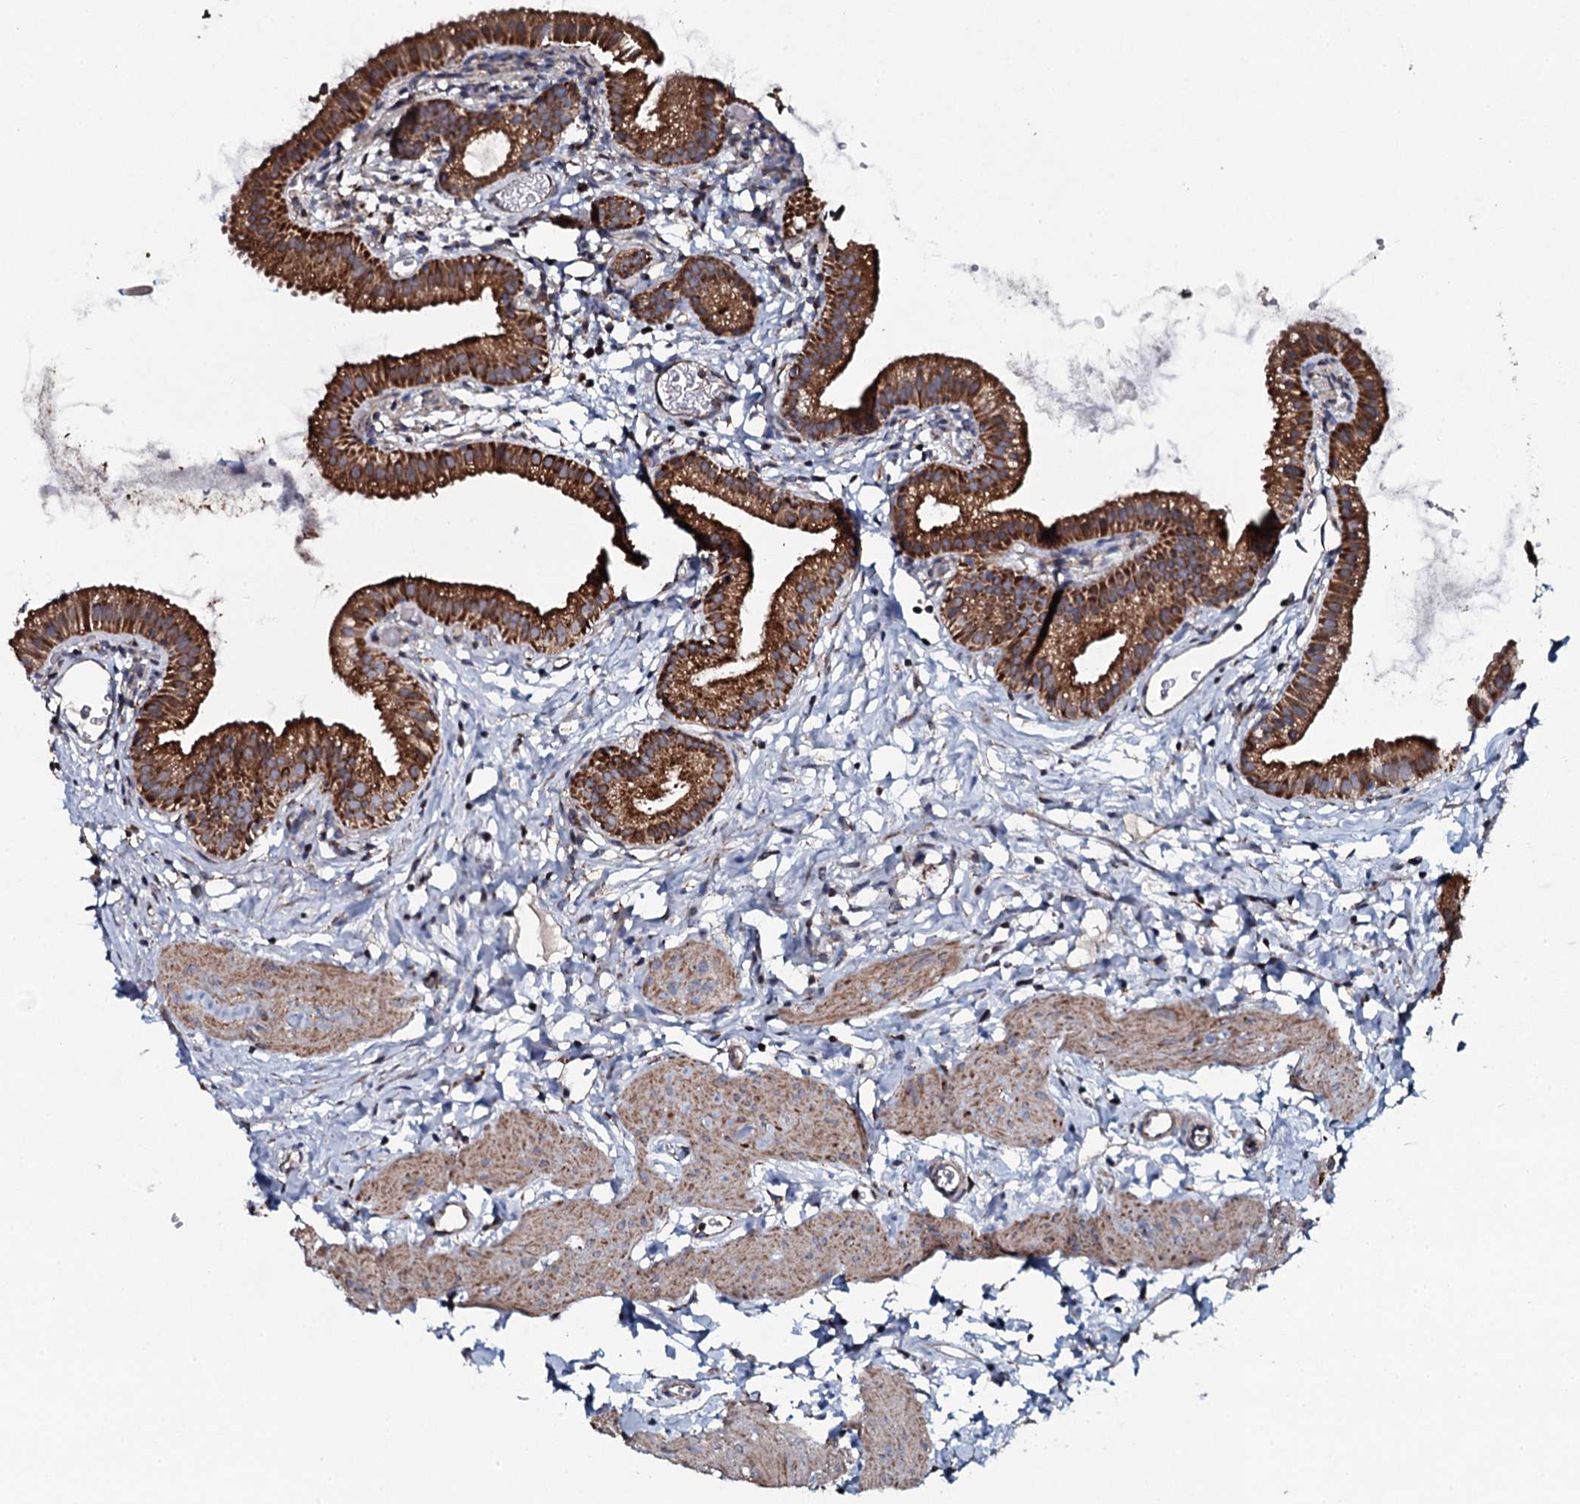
{"staining": {"intensity": "strong", "quantity": ">75%", "location": "cytoplasmic/membranous"}, "tissue": "gallbladder", "cell_type": "Glandular cells", "image_type": "normal", "snomed": [{"axis": "morphology", "description": "Normal tissue, NOS"}, {"axis": "topography", "description": "Gallbladder"}], "caption": "Protein expression analysis of normal gallbladder shows strong cytoplasmic/membranous expression in about >75% of glandular cells.", "gene": "EVC2", "patient": {"sex": "female", "age": 46}}